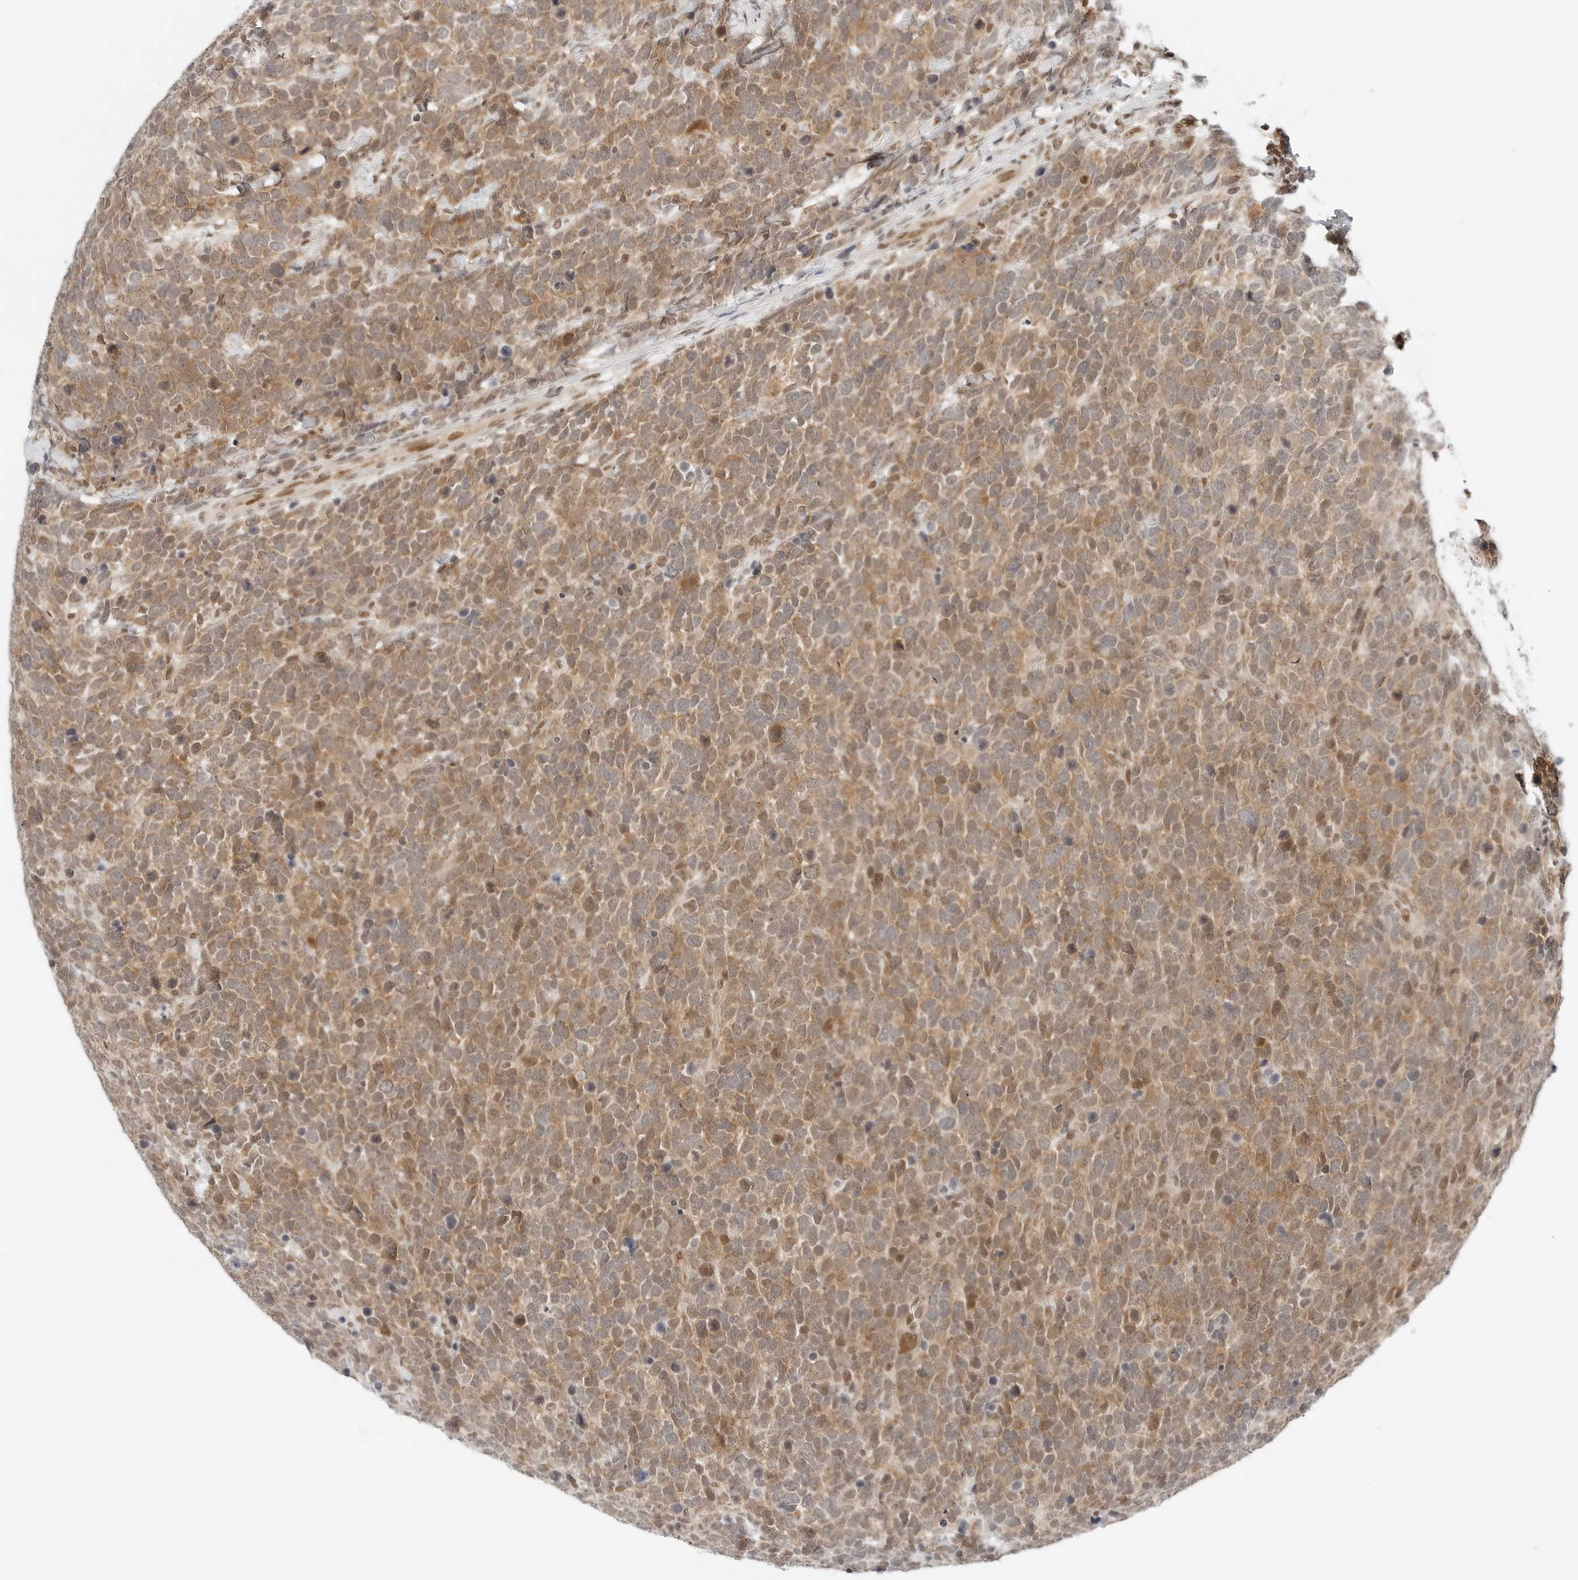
{"staining": {"intensity": "moderate", "quantity": ">75%", "location": "cytoplasmic/membranous,nuclear"}, "tissue": "urothelial cancer", "cell_type": "Tumor cells", "image_type": "cancer", "snomed": [{"axis": "morphology", "description": "Urothelial carcinoma, High grade"}, {"axis": "topography", "description": "Urinary bladder"}], "caption": "Urothelial cancer was stained to show a protein in brown. There is medium levels of moderate cytoplasmic/membranous and nuclear expression in about >75% of tumor cells.", "gene": "CRTC2", "patient": {"sex": "female", "age": 82}}